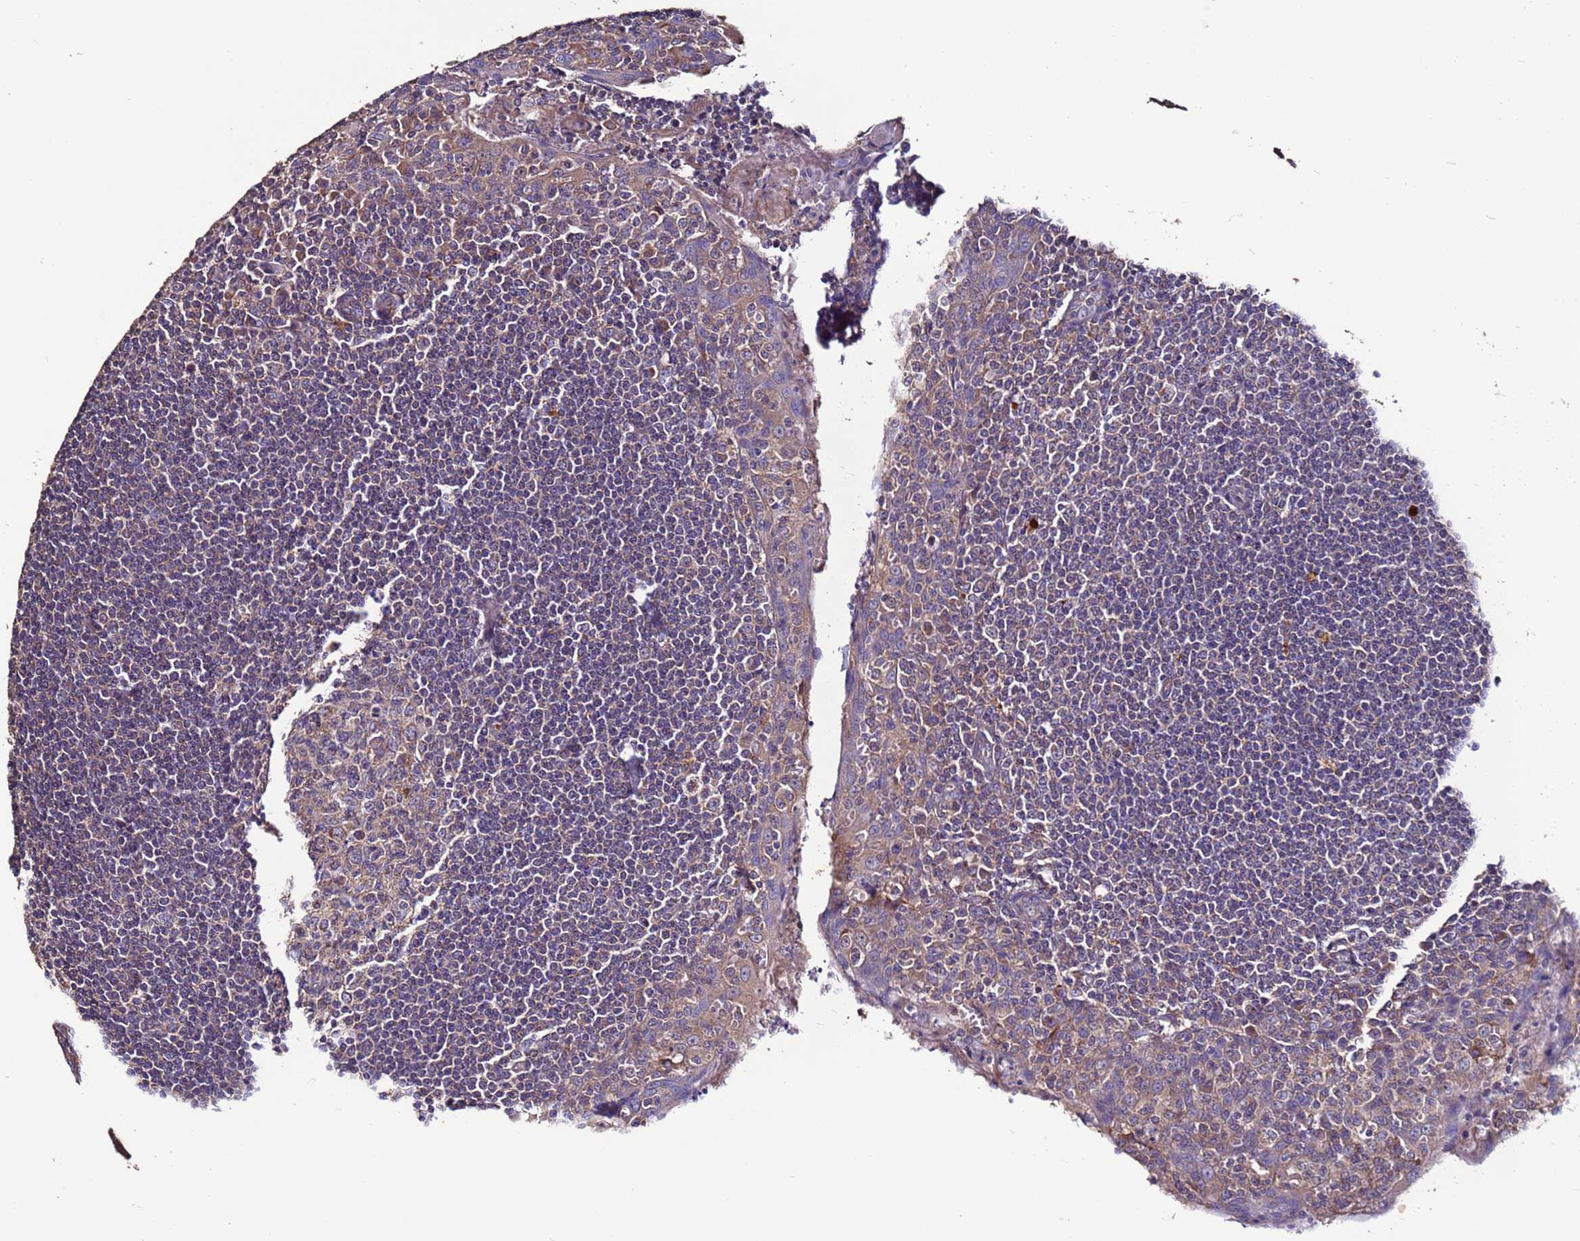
{"staining": {"intensity": "negative", "quantity": "none", "location": "none"}, "tissue": "tonsil", "cell_type": "Germinal center cells", "image_type": "normal", "snomed": [{"axis": "morphology", "description": "Normal tissue, NOS"}, {"axis": "topography", "description": "Tonsil"}], "caption": "Immunohistochemical staining of benign human tonsil demonstrates no significant expression in germinal center cells.", "gene": "CEP55", "patient": {"sex": "male", "age": 27}}